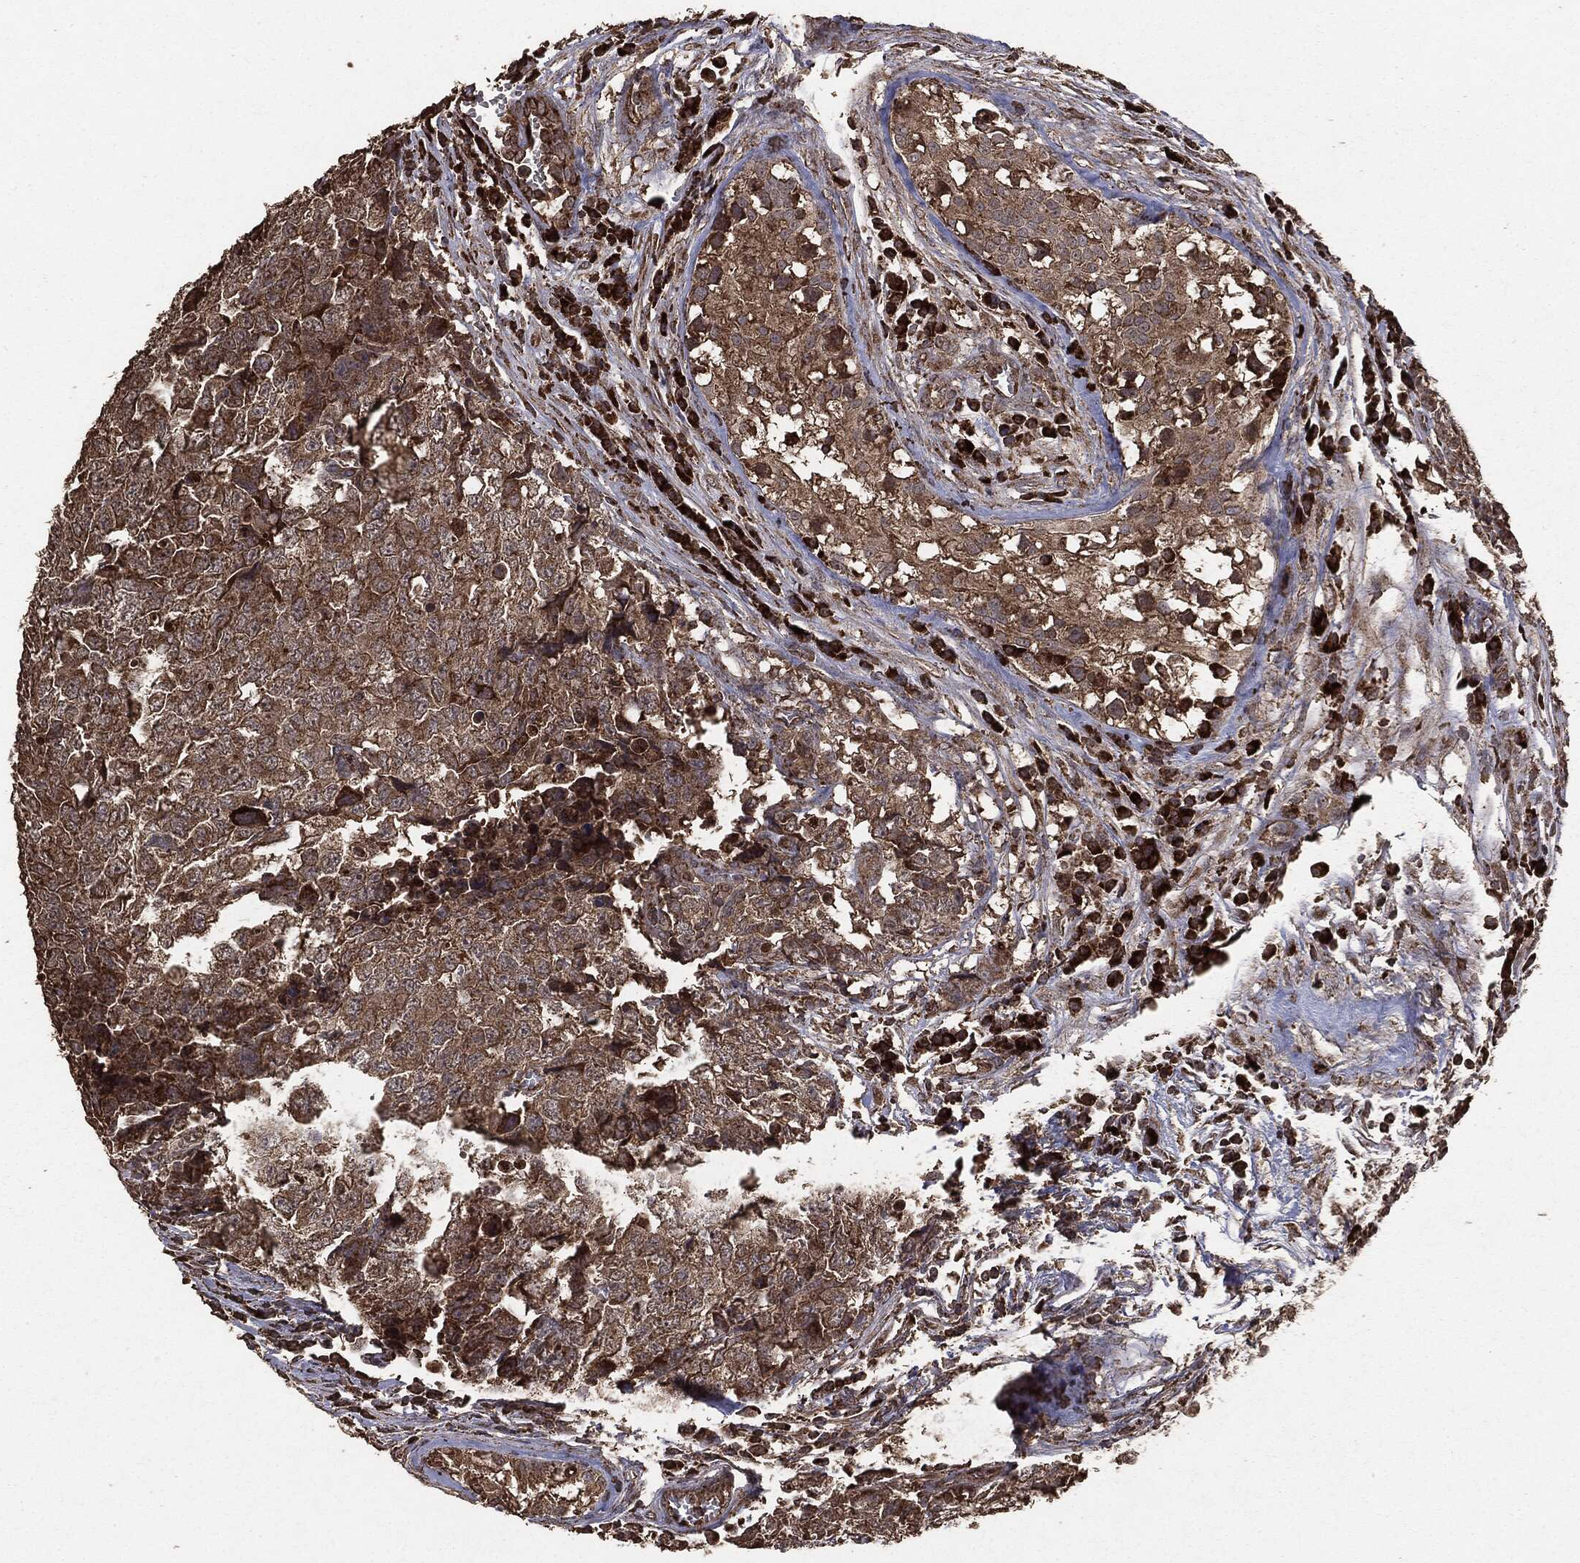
{"staining": {"intensity": "moderate", "quantity": ">75%", "location": "cytoplasmic/membranous"}, "tissue": "testis cancer", "cell_type": "Tumor cells", "image_type": "cancer", "snomed": [{"axis": "morphology", "description": "Carcinoma, Embryonal, NOS"}, {"axis": "topography", "description": "Testis"}], "caption": "The image shows a brown stain indicating the presence of a protein in the cytoplasmic/membranous of tumor cells in testis cancer.", "gene": "MTOR", "patient": {"sex": "male", "age": 23}}